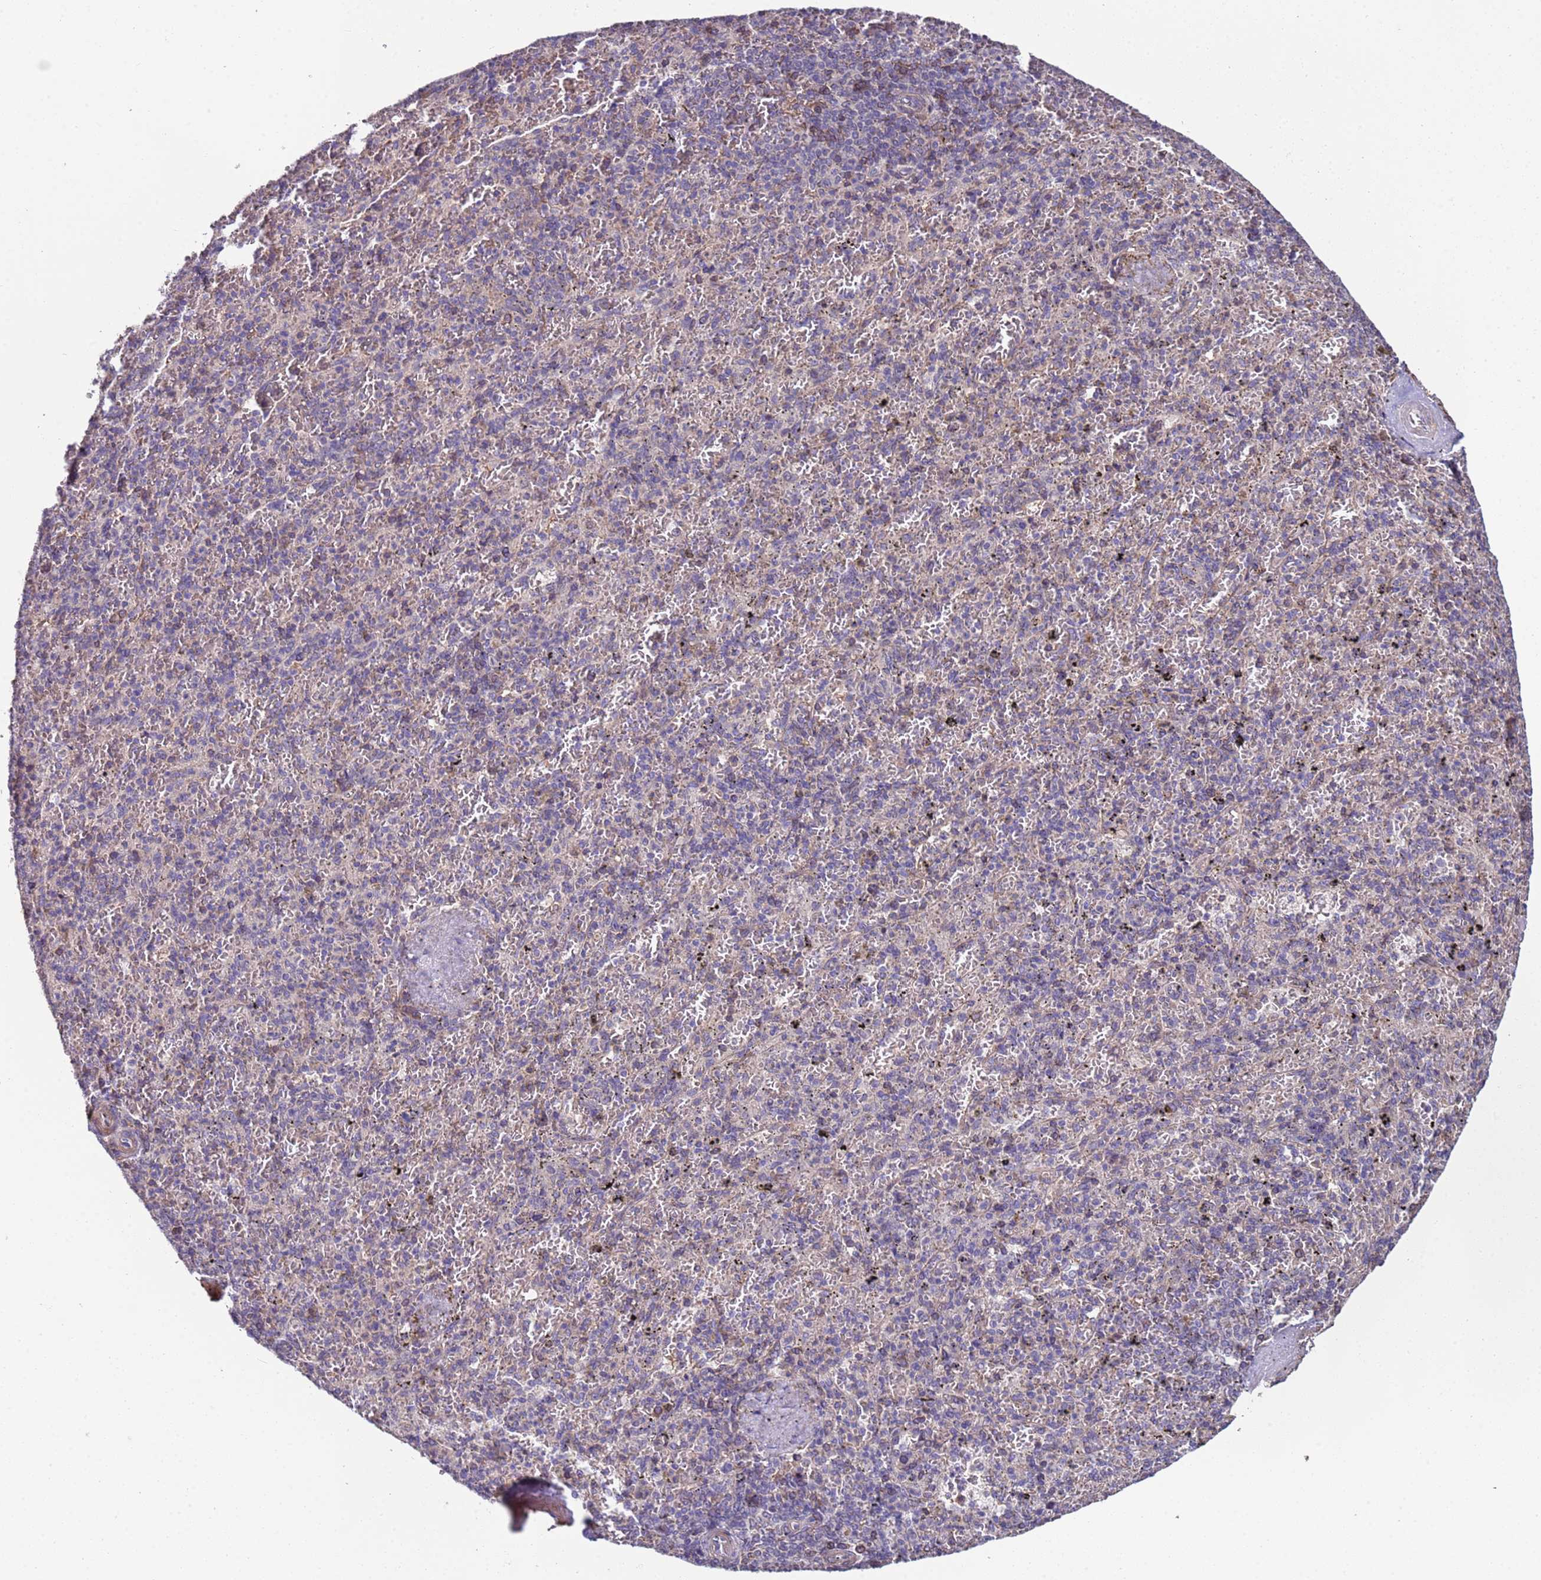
{"staining": {"intensity": "negative", "quantity": "none", "location": "none"}, "tissue": "spleen", "cell_type": "Cells in red pulp", "image_type": "normal", "snomed": [{"axis": "morphology", "description": "Normal tissue, NOS"}, {"axis": "topography", "description": "Spleen"}], "caption": "An image of human spleen is negative for staining in cells in red pulp. (Immunohistochemistry (ihc), brightfield microscopy, high magnification).", "gene": "CLHC1", "patient": {"sex": "male", "age": 82}}